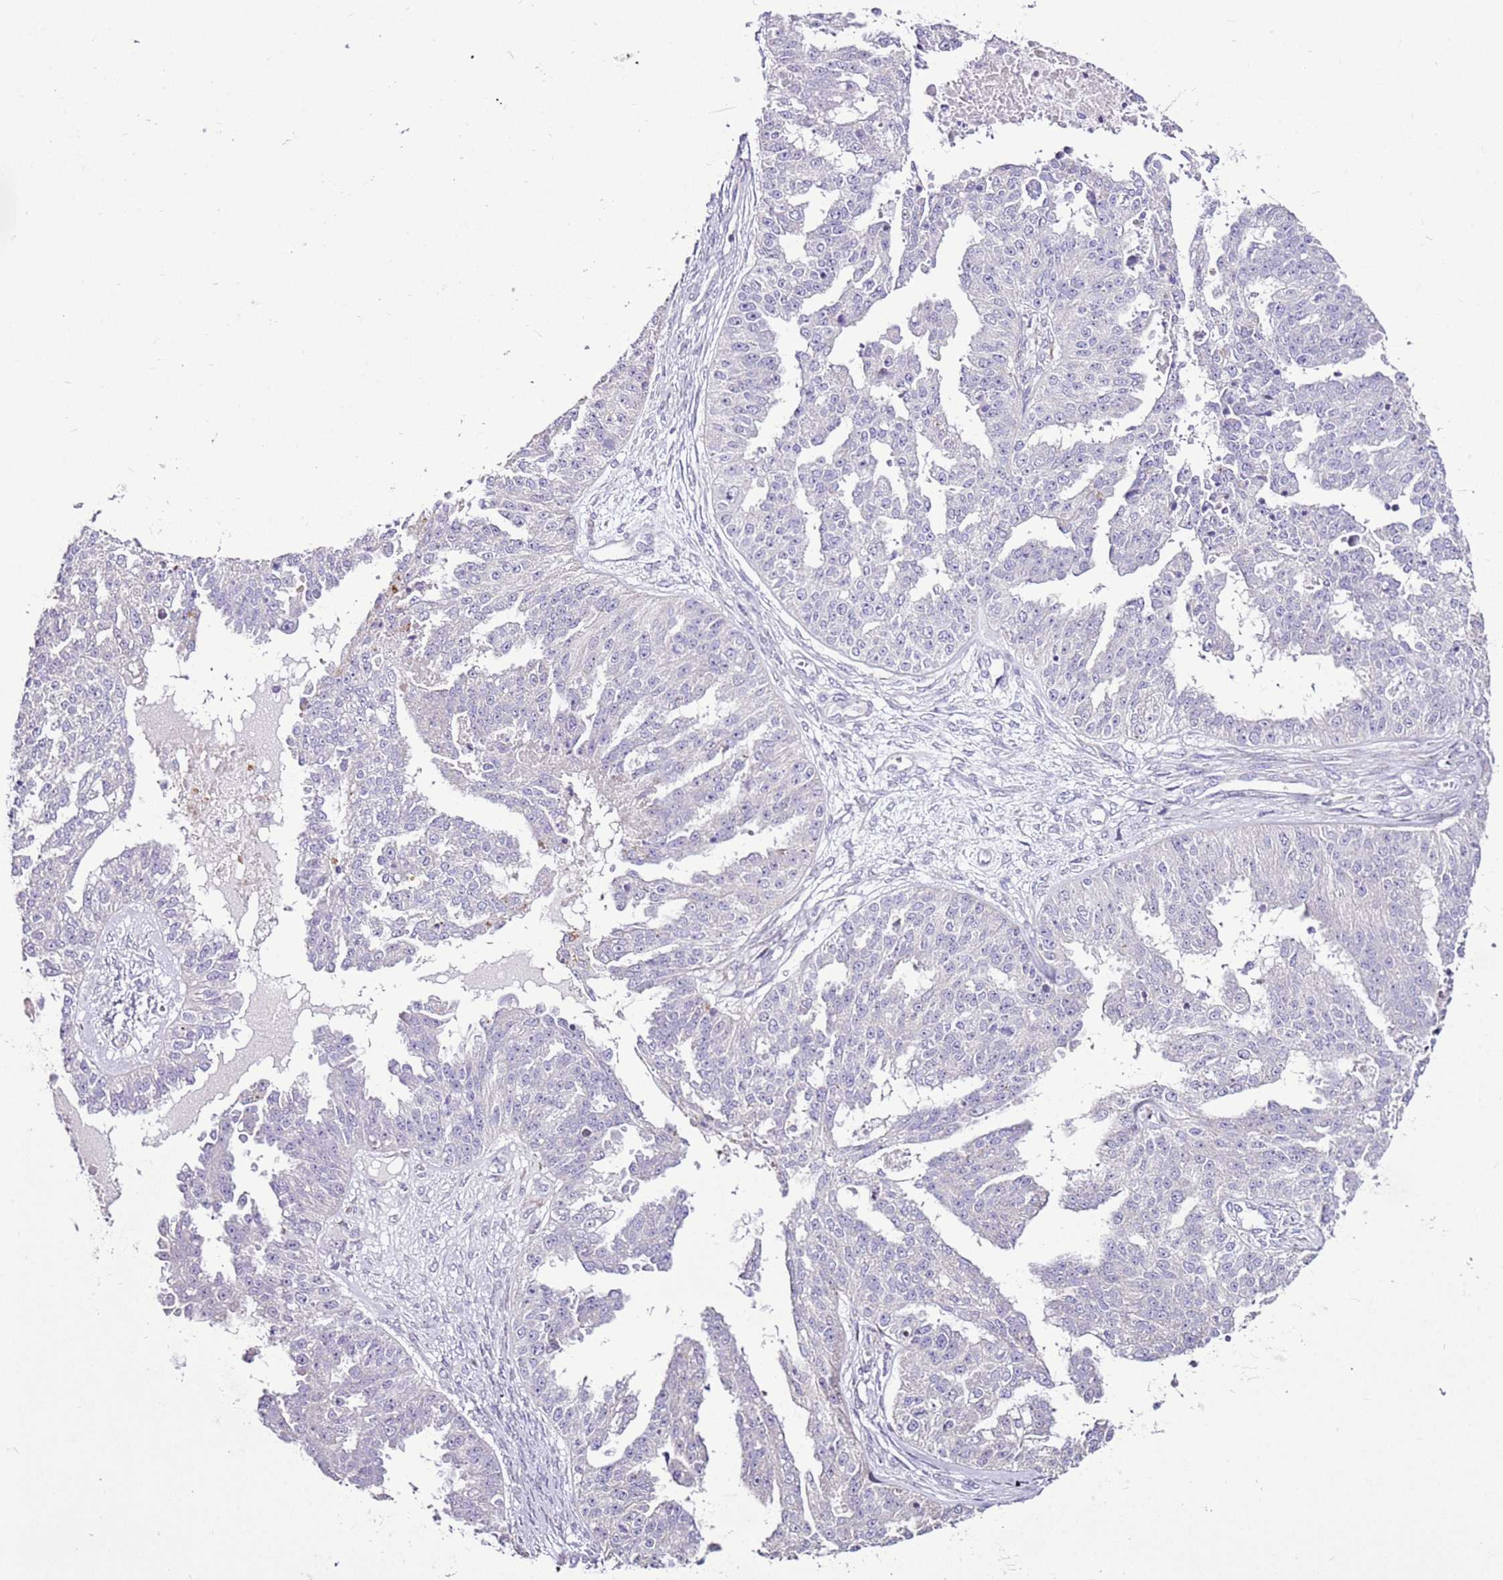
{"staining": {"intensity": "negative", "quantity": "none", "location": "none"}, "tissue": "ovarian cancer", "cell_type": "Tumor cells", "image_type": "cancer", "snomed": [{"axis": "morphology", "description": "Cystadenocarcinoma, serous, NOS"}, {"axis": "topography", "description": "Ovary"}], "caption": "Tumor cells show no significant expression in ovarian serous cystadenocarcinoma.", "gene": "SLC38A5", "patient": {"sex": "female", "age": 58}}